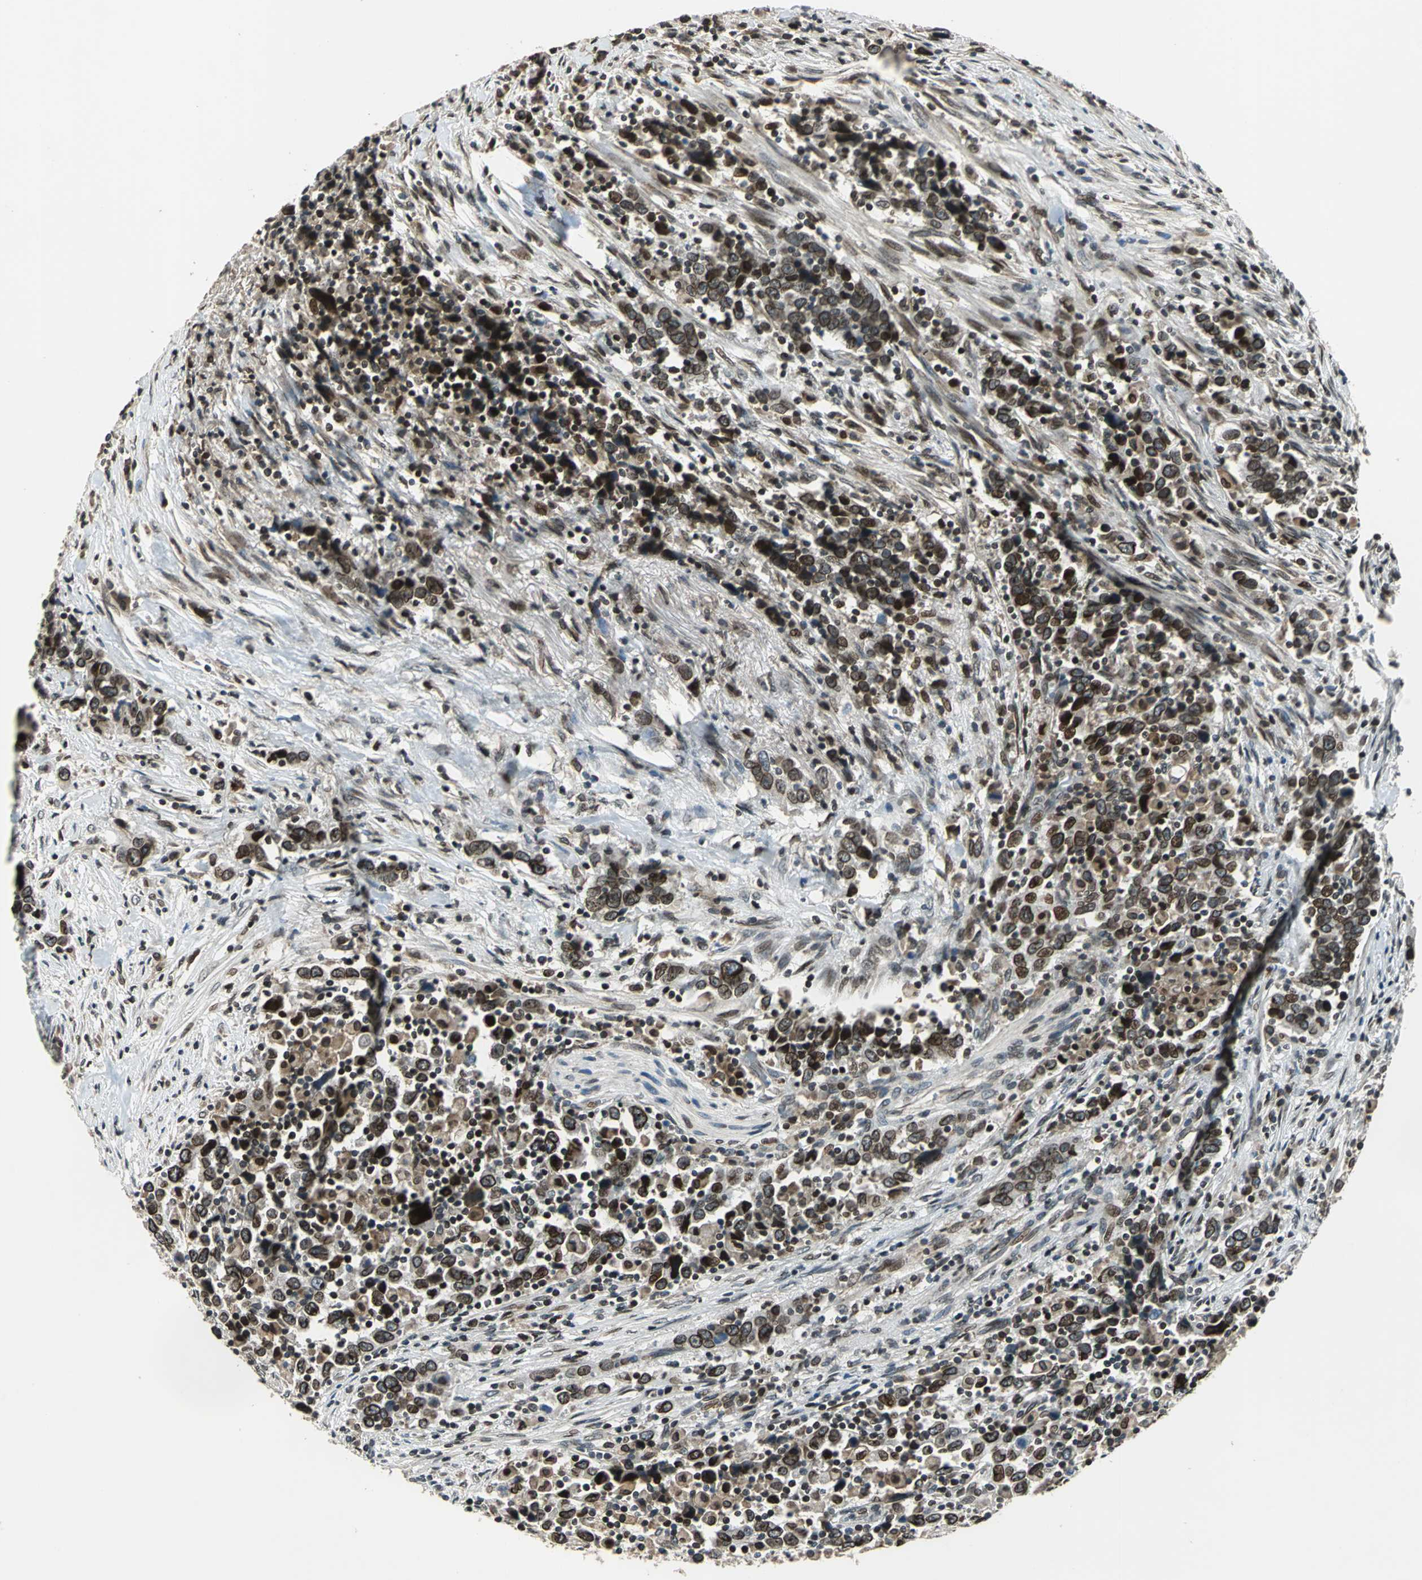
{"staining": {"intensity": "strong", "quantity": ">75%", "location": "cytoplasmic/membranous,nuclear"}, "tissue": "urothelial cancer", "cell_type": "Tumor cells", "image_type": "cancer", "snomed": [{"axis": "morphology", "description": "Urothelial carcinoma, High grade"}, {"axis": "topography", "description": "Urinary bladder"}], "caption": "This is an image of immunohistochemistry staining of urothelial cancer, which shows strong staining in the cytoplasmic/membranous and nuclear of tumor cells.", "gene": "BRIP1", "patient": {"sex": "male", "age": 61}}